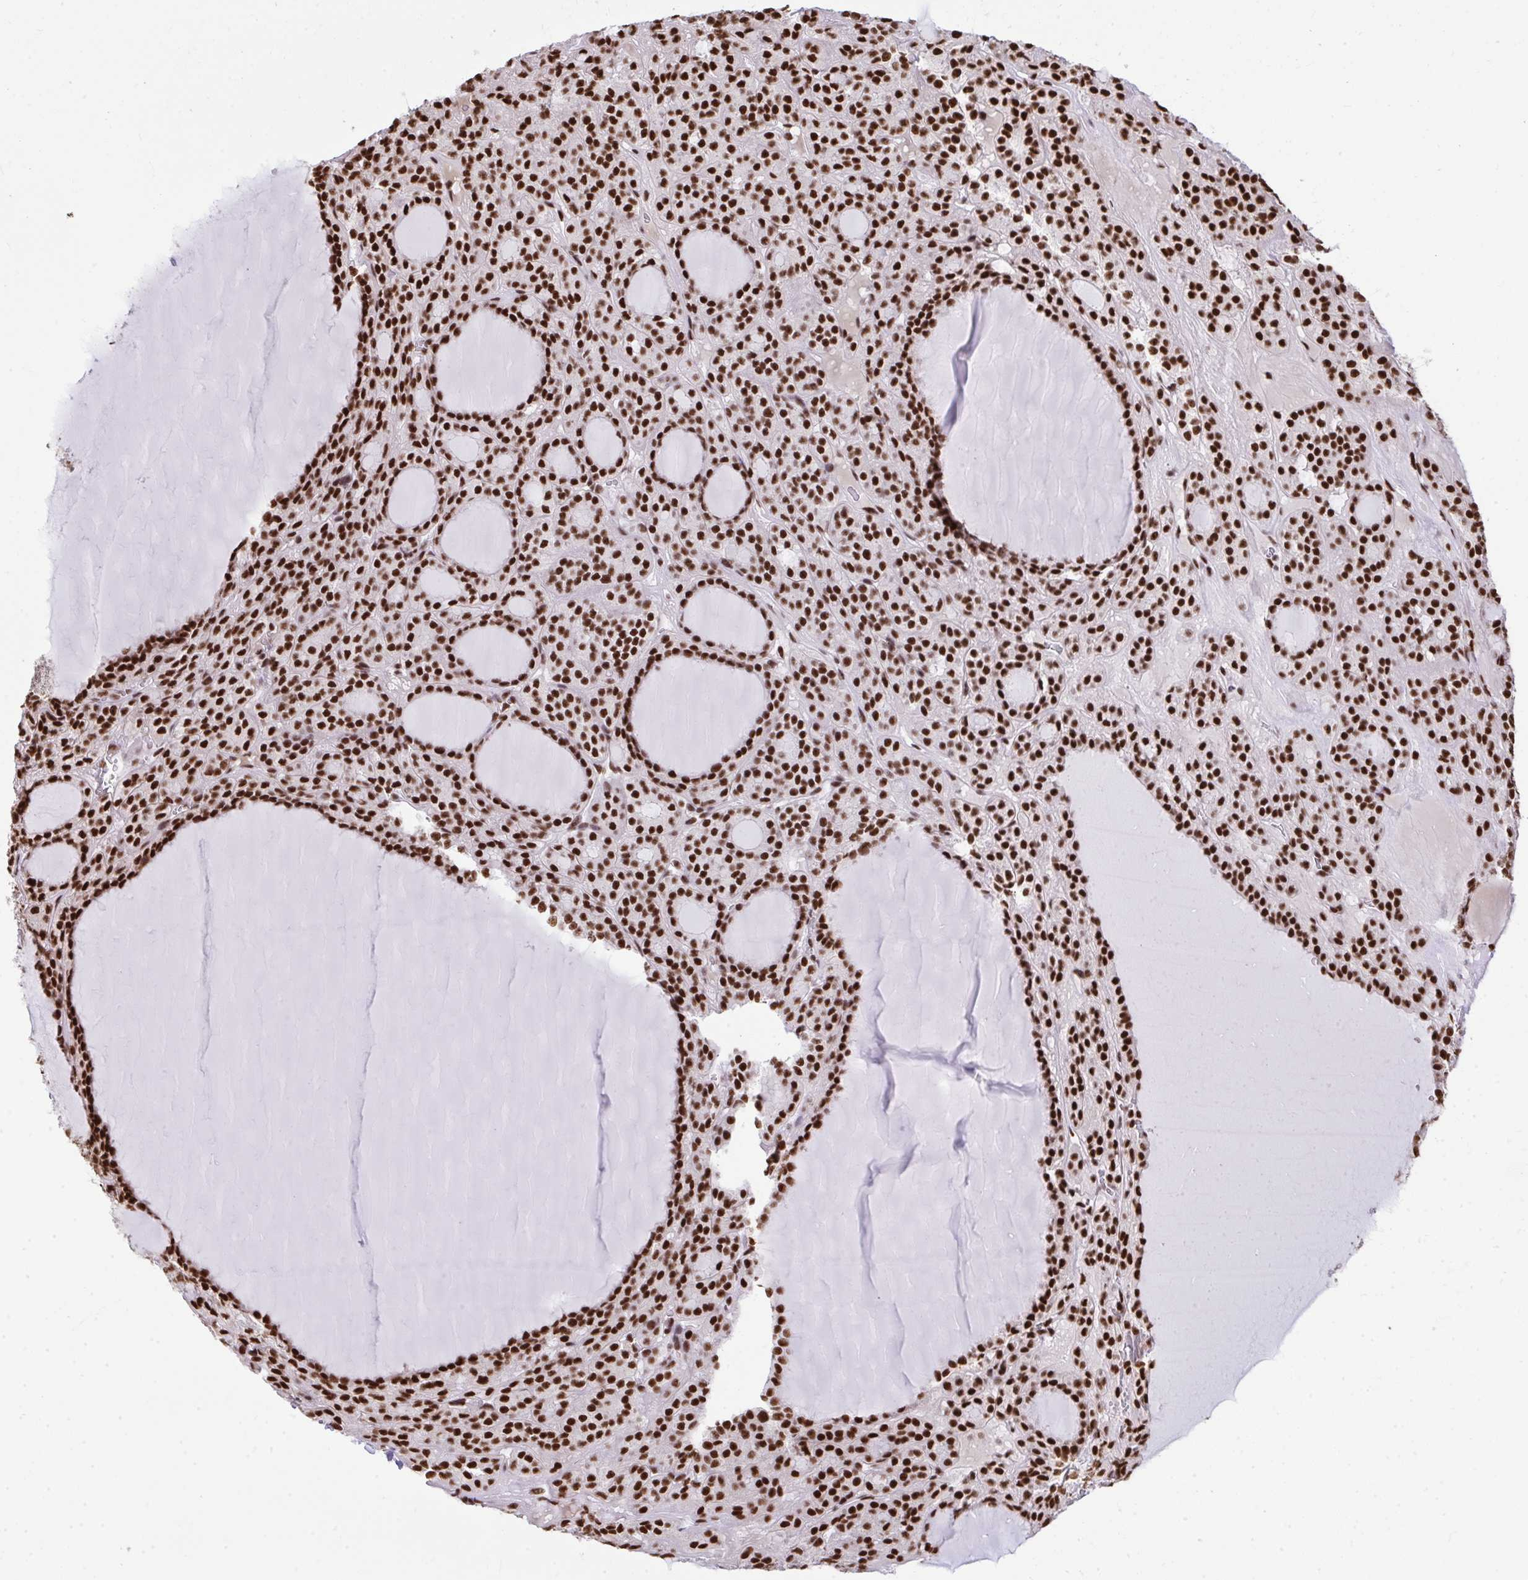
{"staining": {"intensity": "strong", "quantity": ">75%", "location": "nuclear"}, "tissue": "thyroid cancer", "cell_type": "Tumor cells", "image_type": "cancer", "snomed": [{"axis": "morphology", "description": "Follicular adenoma carcinoma, NOS"}, {"axis": "topography", "description": "Thyroid gland"}], "caption": "High-power microscopy captured an immunohistochemistry image of thyroid cancer (follicular adenoma carcinoma), revealing strong nuclear staining in approximately >75% of tumor cells. (DAB IHC, brown staining for protein, blue staining for nuclei).", "gene": "PRPF19", "patient": {"sex": "female", "age": 63}}